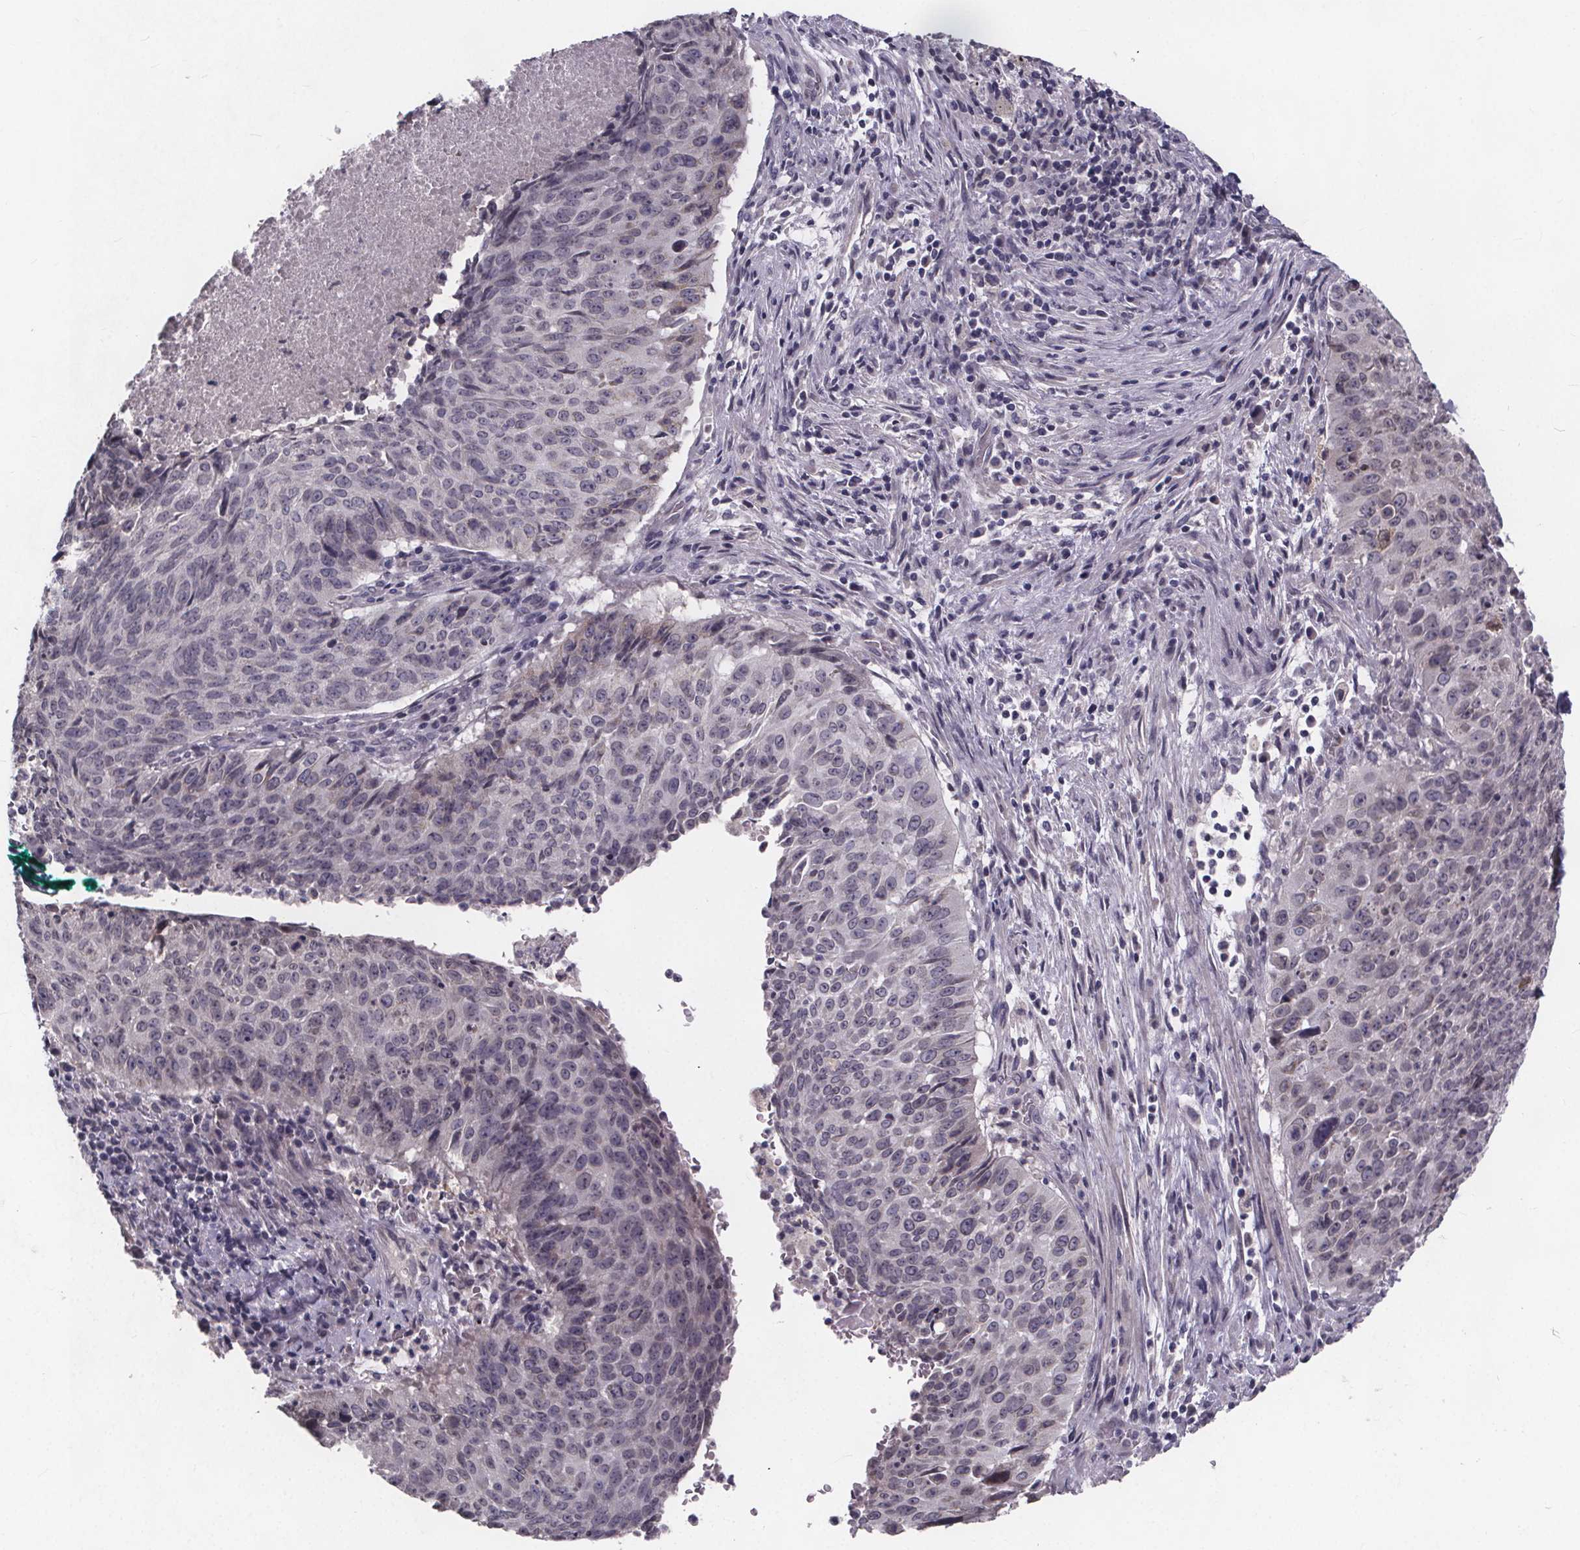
{"staining": {"intensity": "negative", "quantity": "none", "location": "none"}, "tissue": "lung cancer", "cell_type": "Tumor cells", "image_type": "cancer", "snomed": [{"axis": "morphology", "description": "Normal tissue, NOS"}, {"axis": "morphology", "description": "Squamous cell carcinoma, NOS"}, {"axis": "topography", "description": "Bronchus"}, {"axis": "topography", "description": "Lung"}], "caption": "Human squamous cell carcinoma (lung) stained for a protein using immunohistochemistry exhibits no expression in tumor cells.", "gene": "FAM181B", "patient": {"sex": "male", "age": 64}}